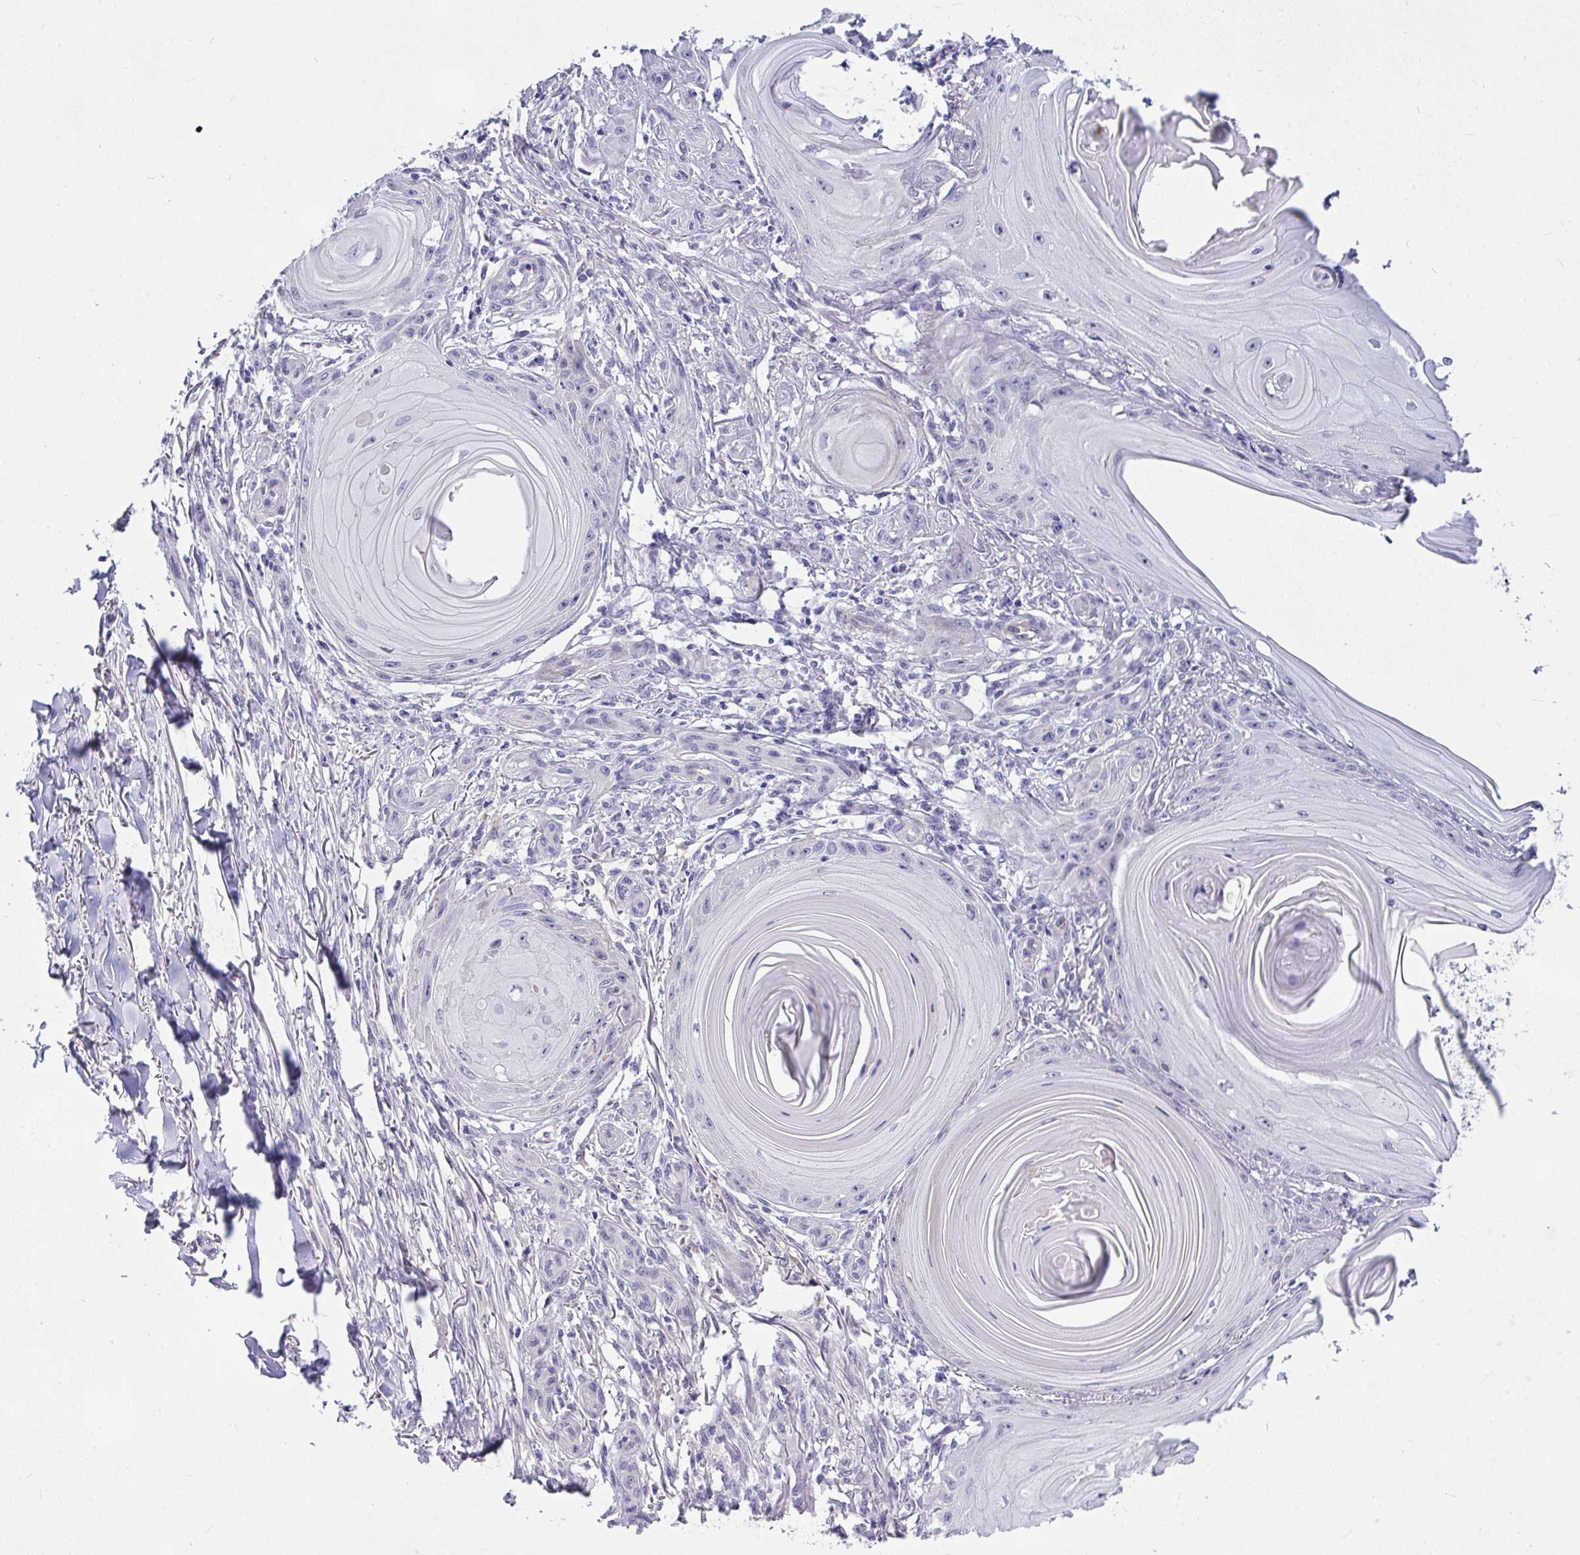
{"staining": {"intensity": "negative", "quantity": "none", "location": "none"}, "tissue": "skin cancer", "cell_type": "Tumor cells", "image_type": "cancer", "snomed": [{"axis": "morphology", "description": "Squamous cell carcinoma, NOS"}, {"axis": "topography", "description": "Skin"}], "caption": "Photomicrograph shows no significant protein expression in tumor cells of squamous cell carcinoma (skin). Nuclei are stained in blue.", "gene": "NFXL1", "patient": {"sex": "female", "age": 77}}